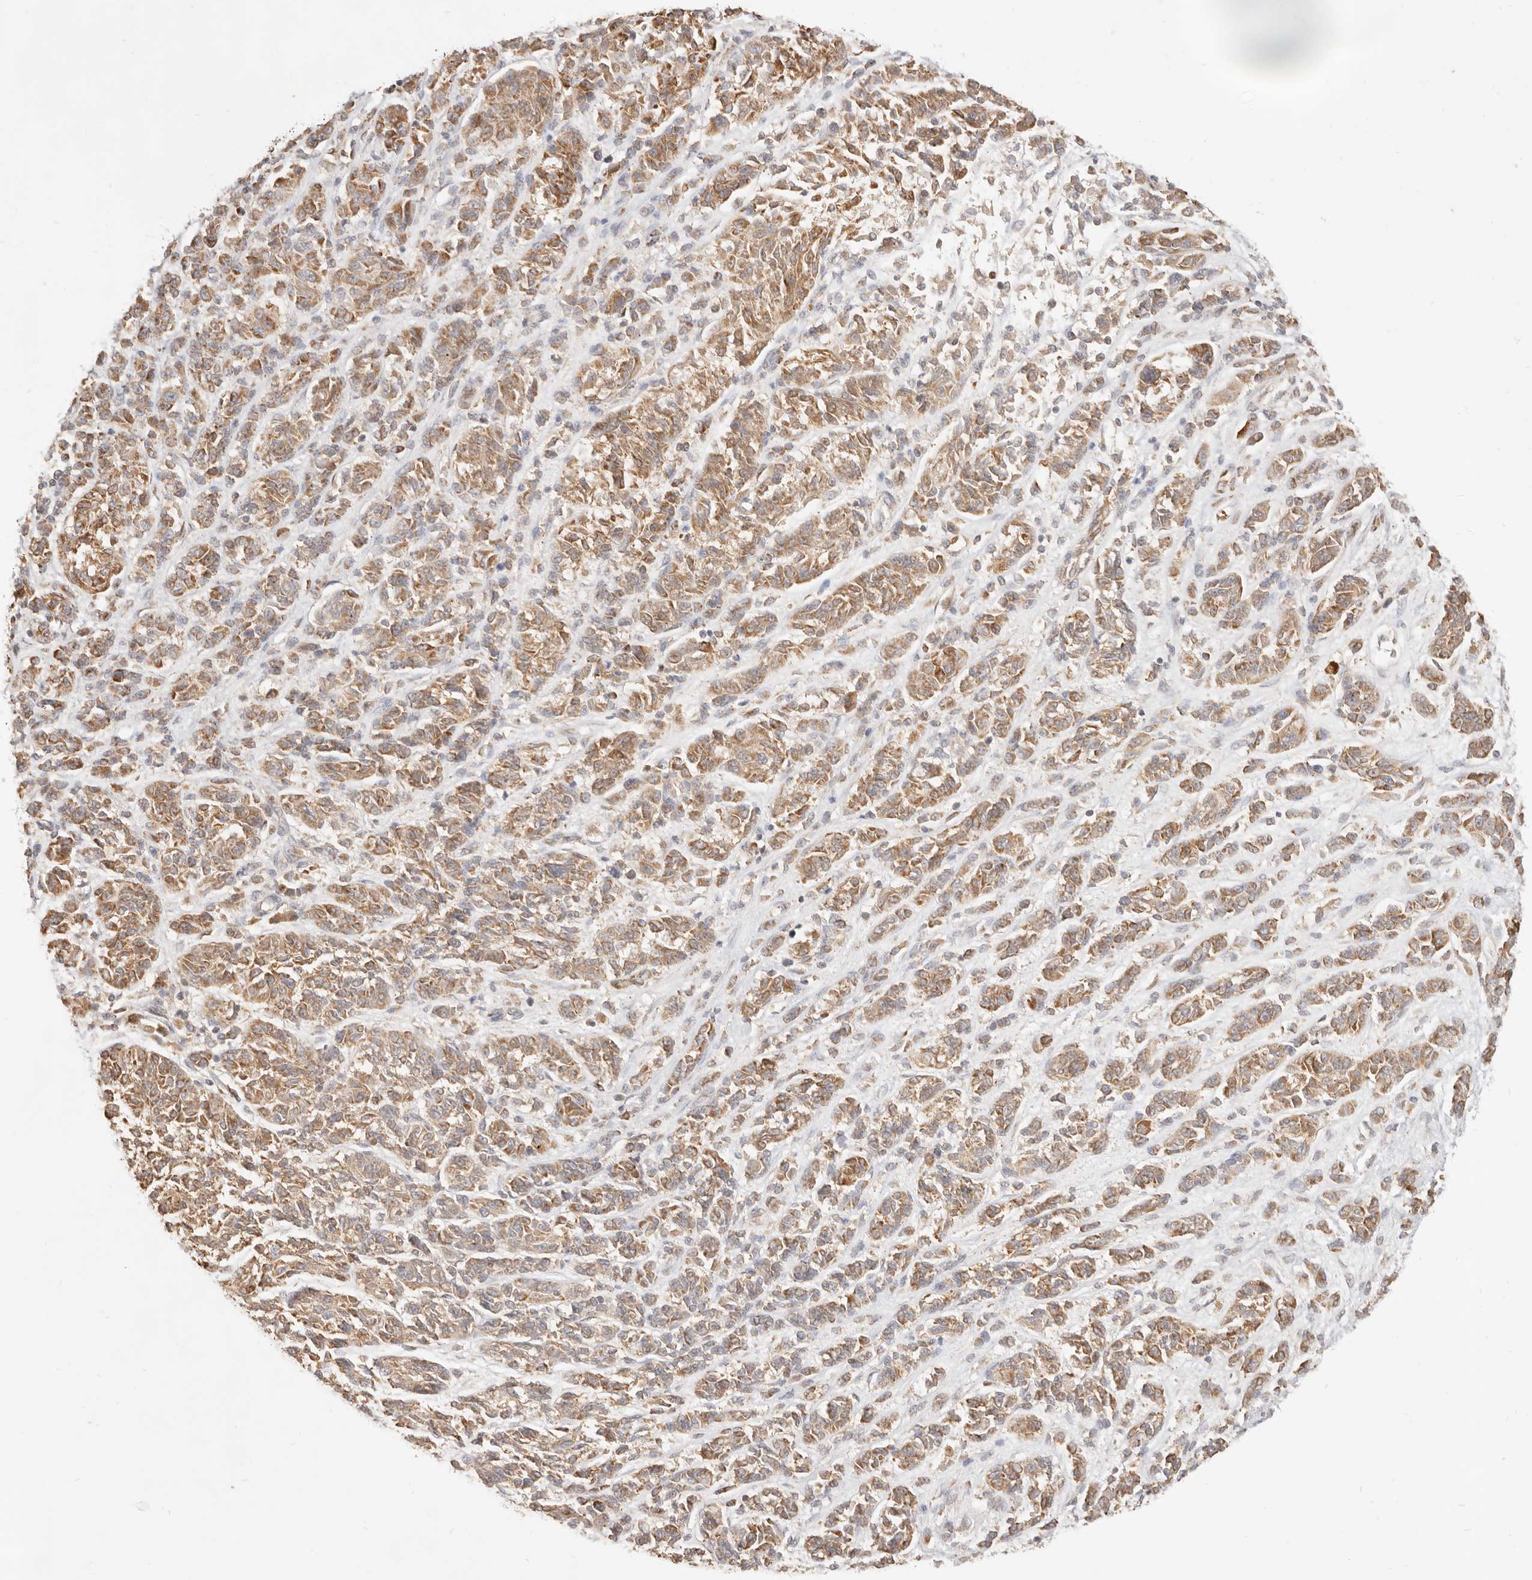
{"staining": {"intensity": "moderate", "quantity": ">75%", "location": "cytoplasmic/membranous"}, "tissue": "melanoma", "cell_type": "Tumor cells", "image_type": "cancer", "snomed": [{"axis": "morphology", "description": "Malignant melanoma, NOS"}, {"axis": "topography", "description": "Skin"}], "caption": "Brown immunohistochemical staining in malignant melanoma displays moderate cytoplasmic/membranous expression in approximately >75% of tumor cells. (Brightfield microscopy of DAB IHC at high magnification).", "gene": "CPLANE2", "patient": {"sex": "male", "age": 53}}